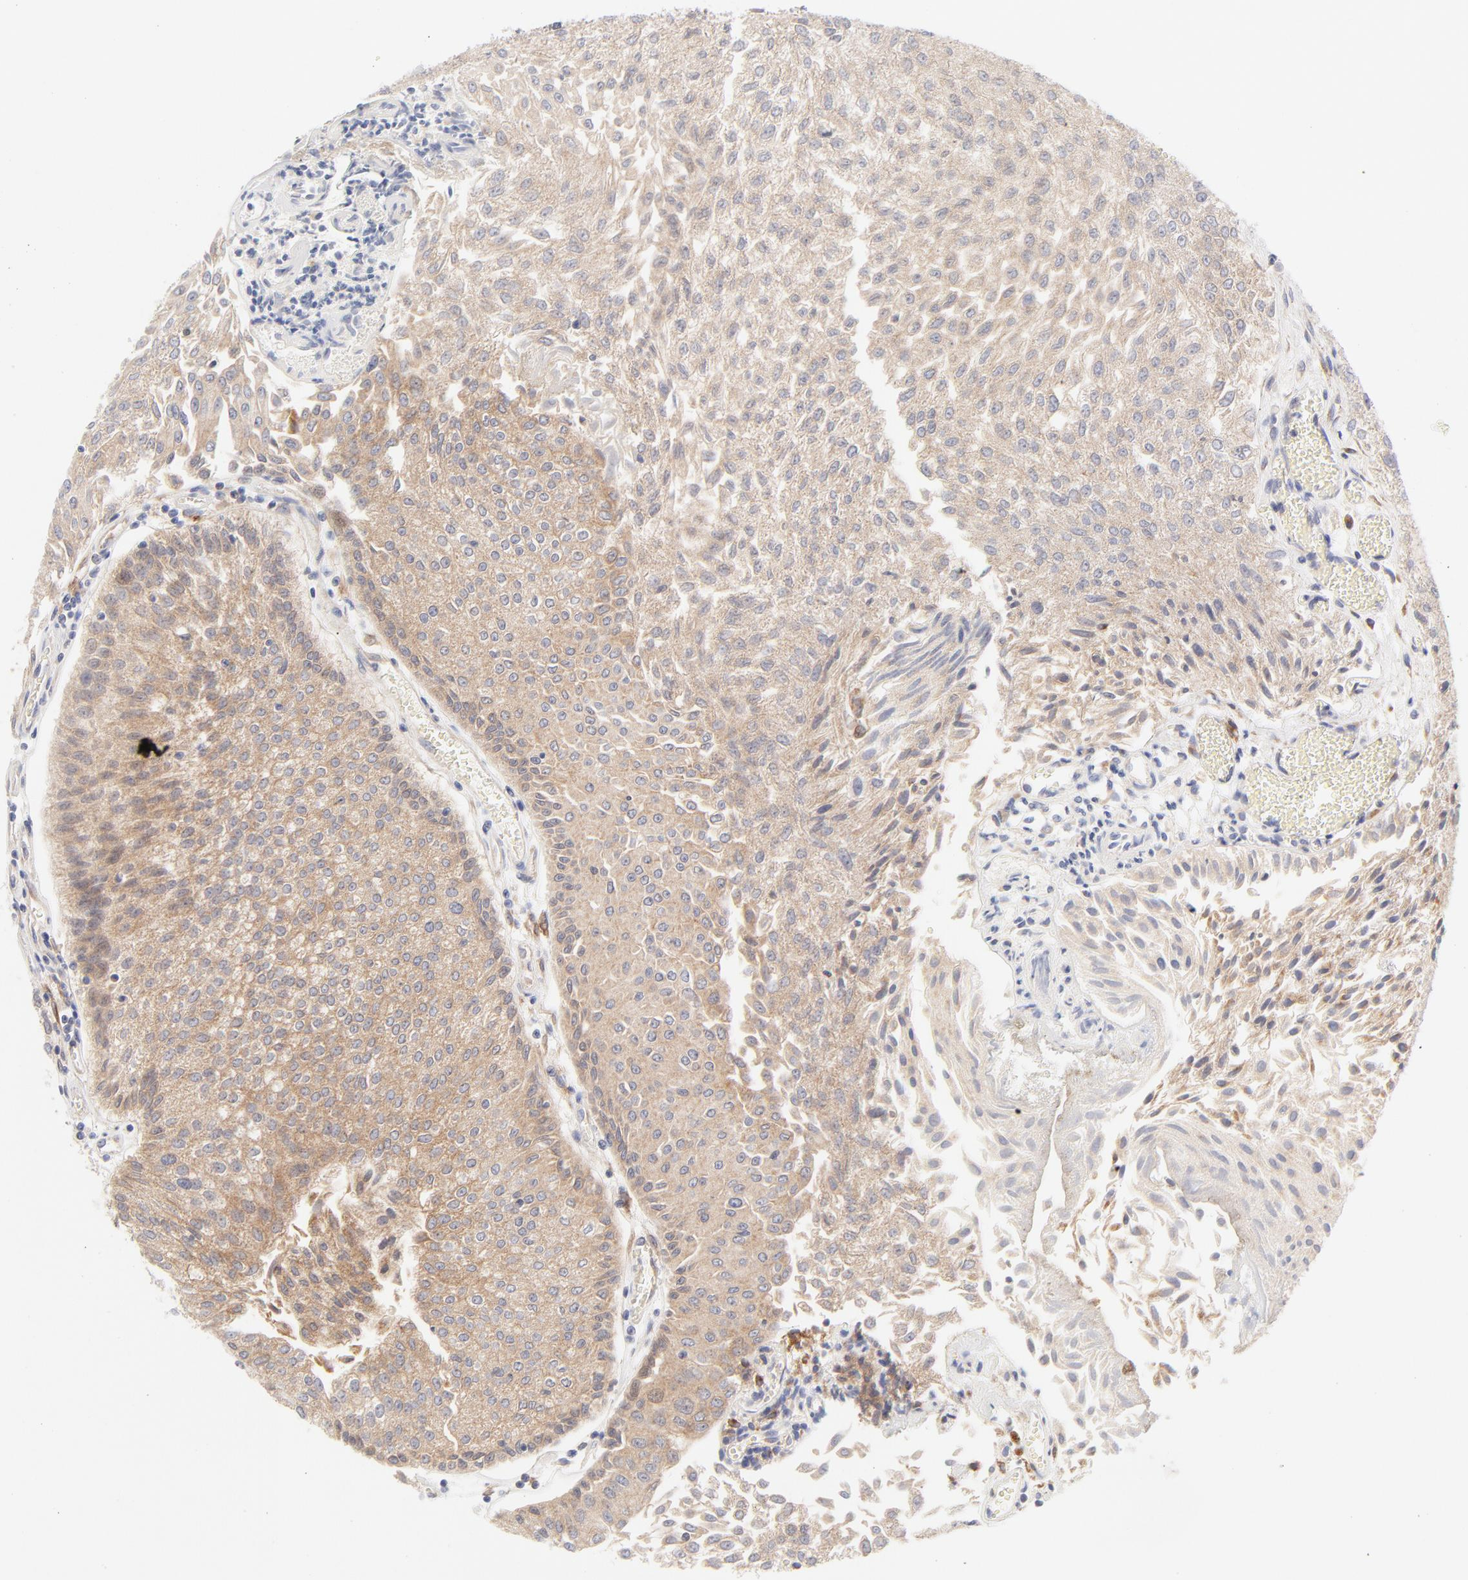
{"staining": {"intensity": "weak", "quantity": ">75%", "location": "cytoplasmic/membranous"}, "tissue": "urothelial cancer", "cell_type": "Tumor cells", "image_type": "cancer", "snomed": [{"axis": "morphology", "description": "Urothelial carcinoma, Low grade"}, {"axis": "topography", "description": "Urinary bladder"}], "caption": "Urothelial cancer stained with IHC reveals weak cytoplasmic/membranous positivity in about >75% of tumor cells.", "gene": "RPS6KA1", "patient": {"sex": "male", "age": 86}}